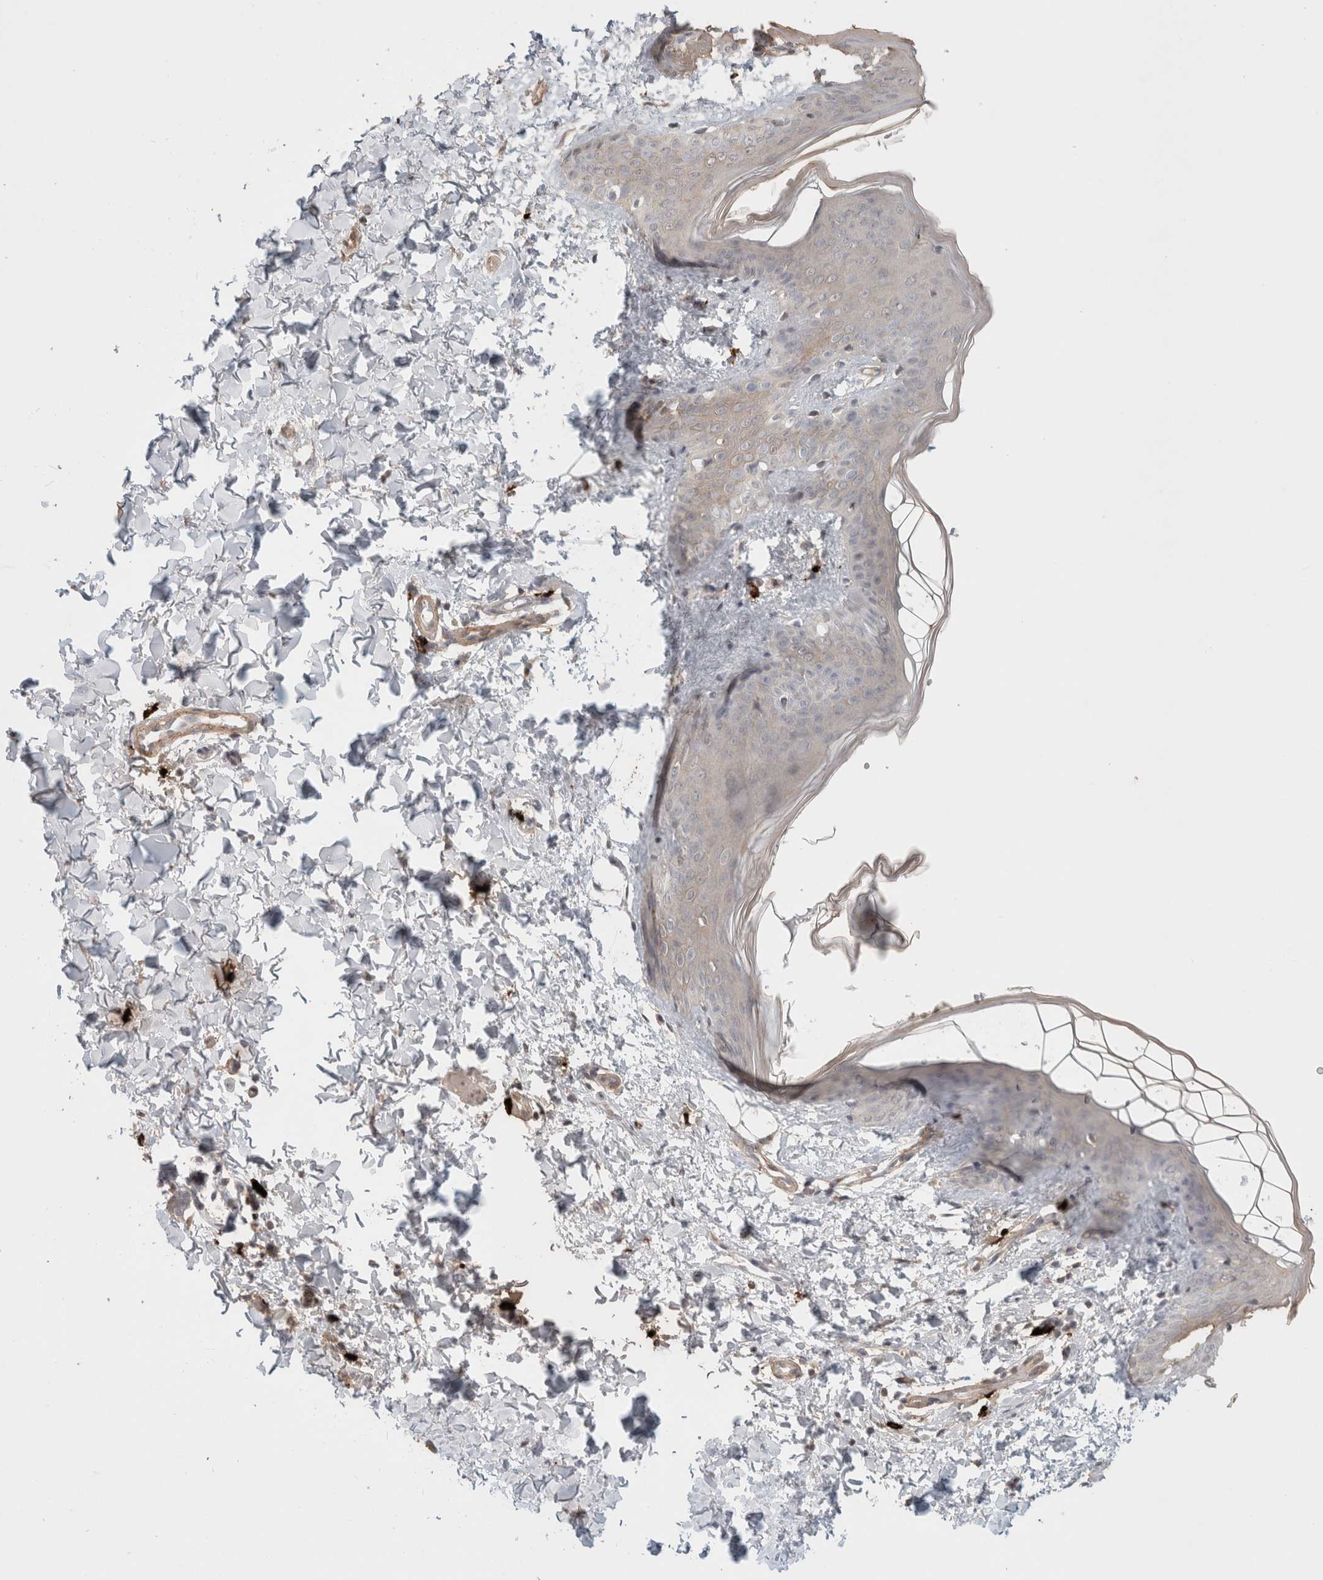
{"staining": {"intensity": "weak", "quantity": ">75%", "location": "cytoplasmic/membranous"}, "tissue": "skin", "cell_type": "Fibroblasts", "image_type": "normal", "snomed": [{"axis": "morphology", "description": "Normal tissue, NOS"}, {"axis": "topography", "description": "Skin"}], "caption": "Human skin stained with a brown dye displays weak cytoplasmic/membranous positive positivity in about >75% of fibroblasts.", "gene": "HSPG2", "patient": {"sex": "female", "age": 17}}